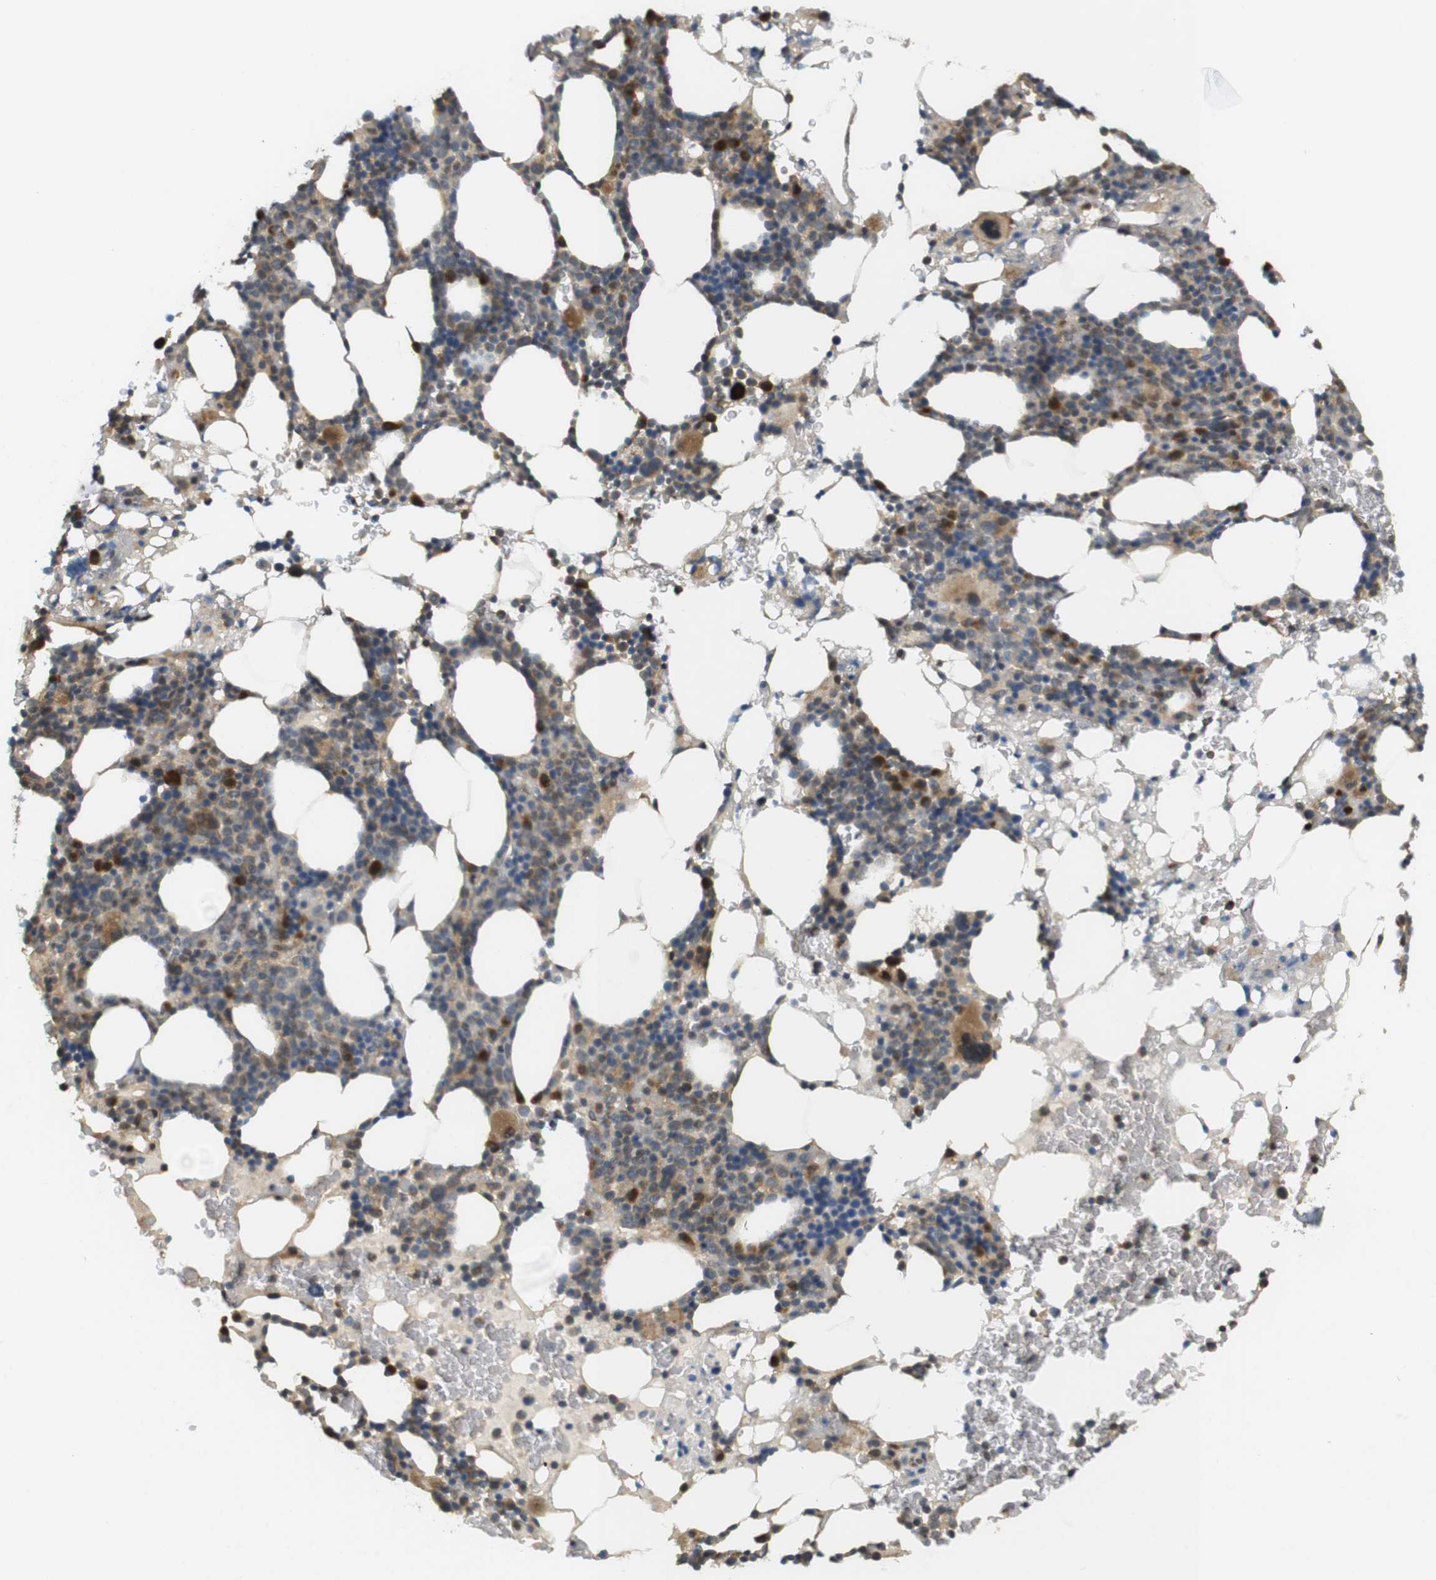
{"staining": {"intensity": "weak", "quantity": ">75%", "location": "cytoplasmic/membranous"}, "tissue": "bone marrow", "cell_type": "Hematopoietic cells", "image_type": "normal", "snomed": [{"axis": "morphology", "description": "Normal tissue, NOS"}, {"axis": "morphology", "description": "Inflammation, NOS"}, {"axis": "topography", "description": "Bone marrow"}], "caption": "A low amount of weak cytoplasmic/membranous expression is identified in approximately >75% of hematopoietic cells in benign bone marrow. (DAB IHC, brown staining for protein, blue staining for nuclei).", "gene": "CLRN3", "patient": {"sex": "female", "age": 84}}